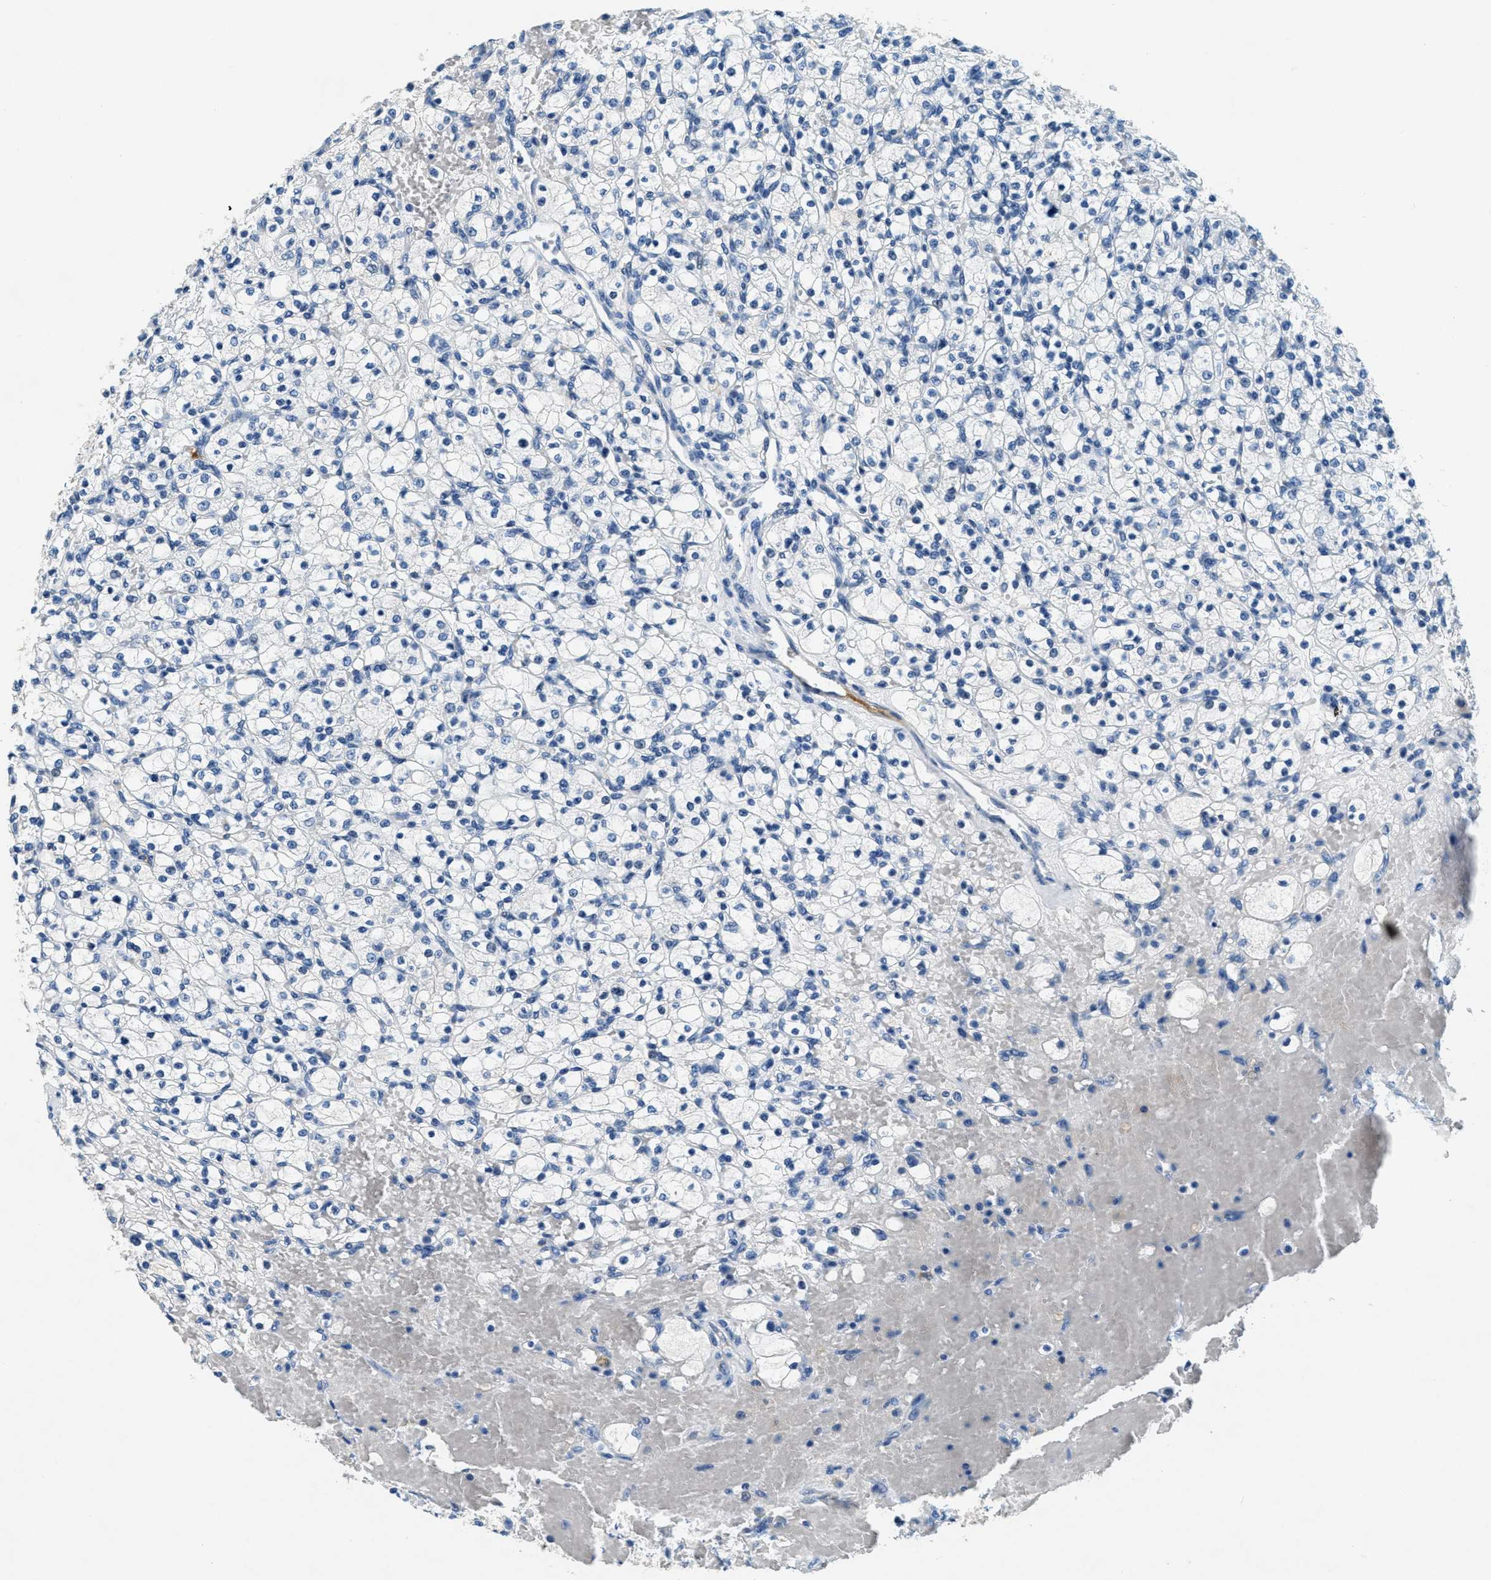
{"staining": {"intensity": "negative", "quantity": "none", "location": "none"}, "tissue": "renal cancer", "cell_type": "Tumor cells", "image_type": "cancer", "snomed": [{"axis": "morphology", "description": "Adenocarcinoma, NOS"}, {"axis": "topography", "description": "Kidney"}], "caption": "The photomicrograph exhibits no significant expression in tumor cells of renal cancer (adenocarcinoma).", "gene": "A2M", "patient": {"sex": "female", "age": 83}}